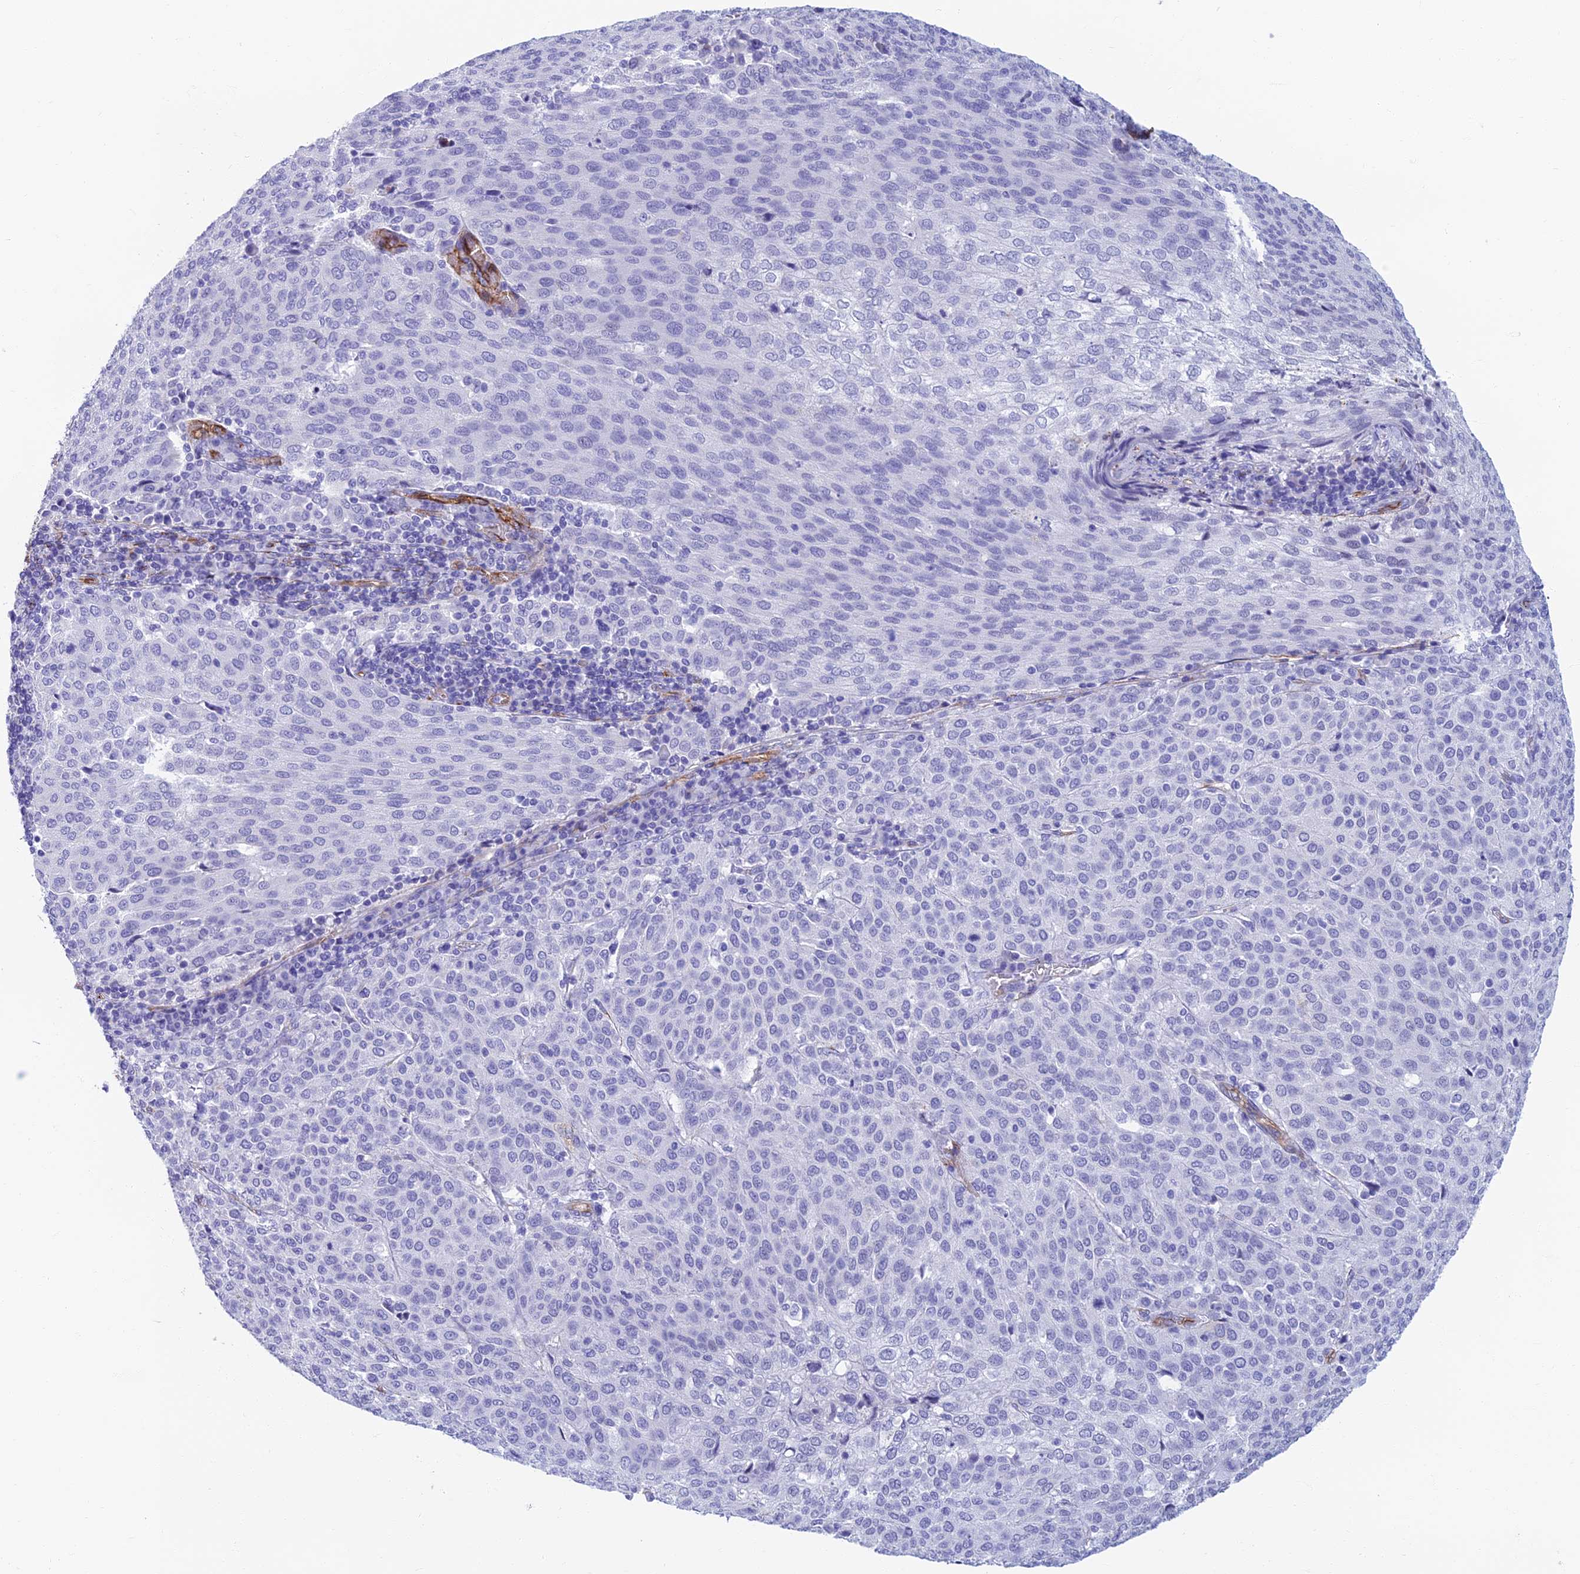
{"staining": {"intensity": "negative", "quantity": "none", "location": "none"}, "tissue": "cervical cancer", "cell_type": "Tumor cells", "image_type": "cancer", "snomed": [{"axis": "morphology", "description": "Squamous cell carcinoma, NOS"}, {"axis": "topography", "description": "Cervix"}], "caption": "Immunohistochemical staining of human cervical squamous cell carcinoma displays no significant expression in tumor cells.", "gene": "ETFRF1", "patient": {"sex": "female", "age": 46}}